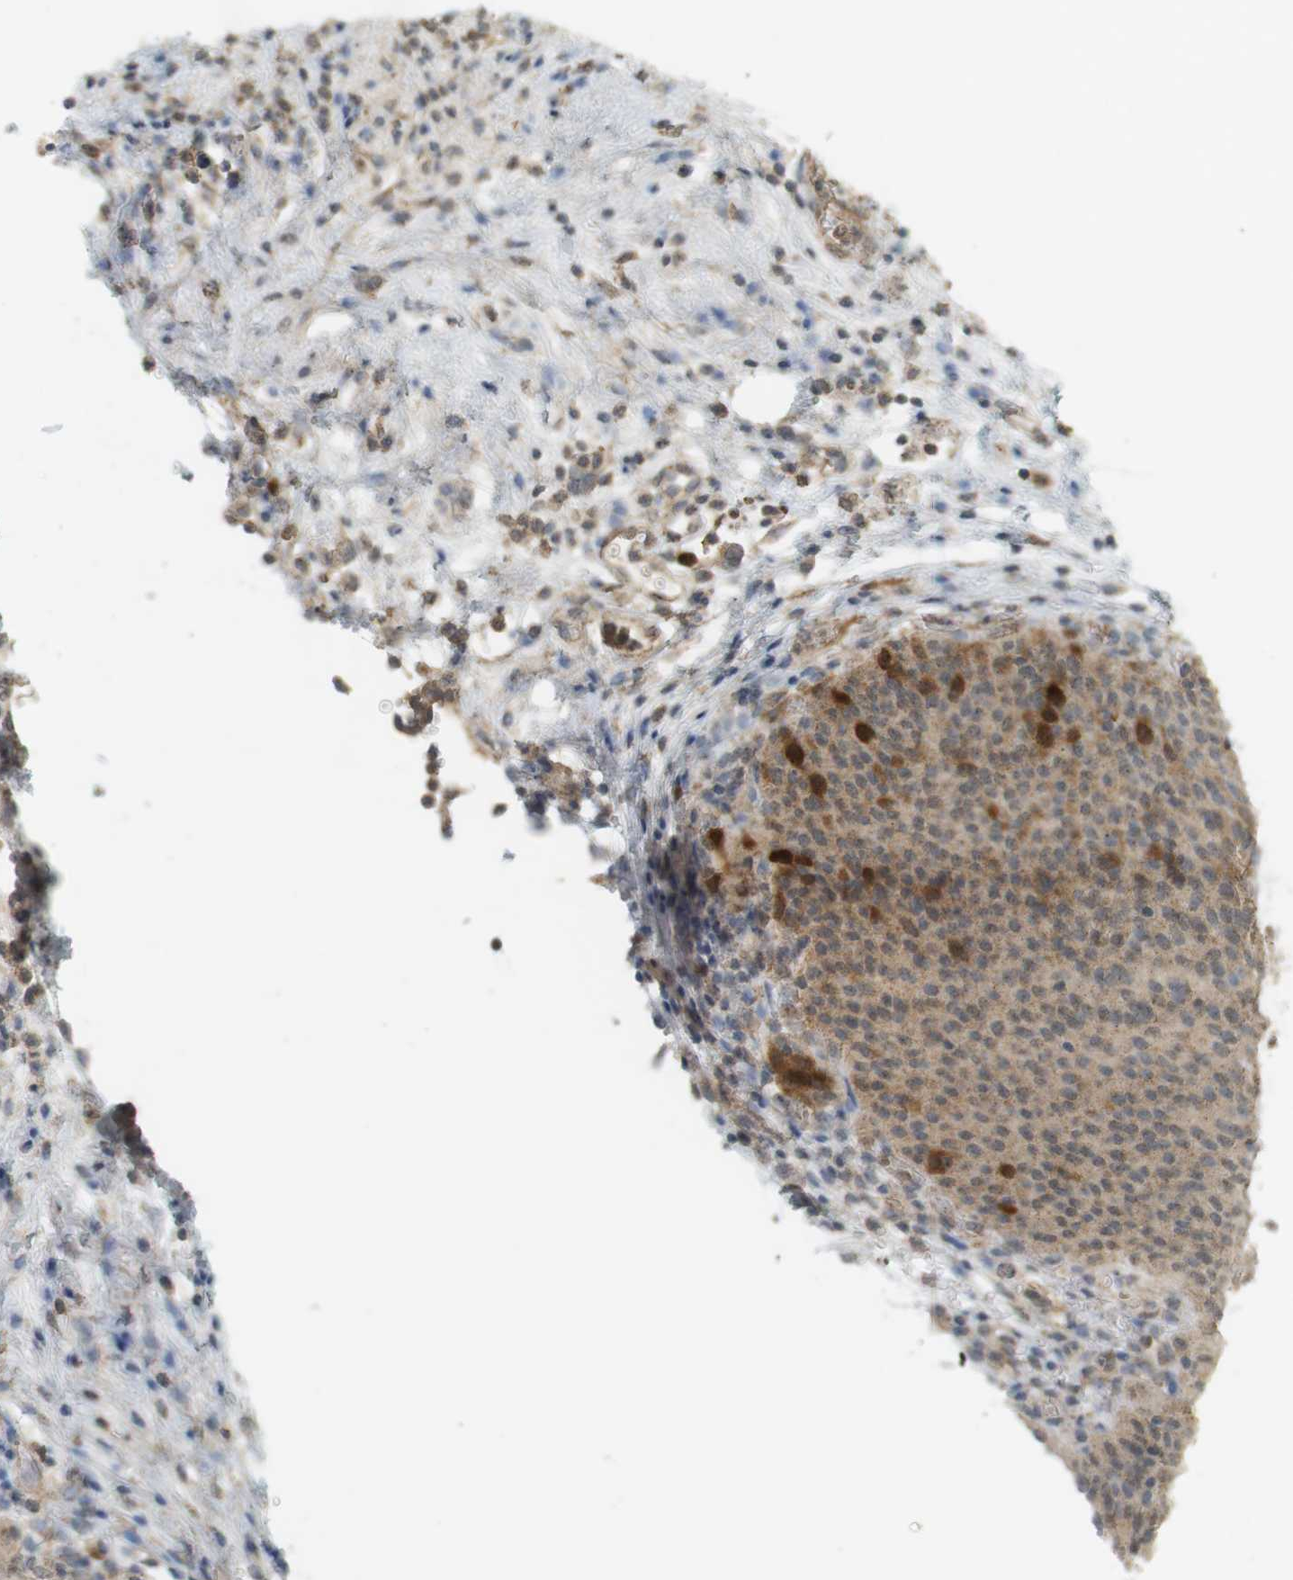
{"staining": {"intensity": "strong", "quantity": "<25%", "location": "cytoplasmic/membranous,nuclear"}, "tissue": "urinary bladder", "cell_type": "Urothelial cells", "image_type": "normal", "snomed": [{"axis": "morphology", "description": "Normal tissue, NOS"}, {"axis": "morphology", "description": "Dysplasia, NOS"}, {"axis": "topography", "description": "Urinary bladder"}], "caption": "This image reveals immunohistochemistry (IHC) staining of unremarkable urinary bladder, with medium strong cytoplasmic/membranous,nuclear positivity in approximately <25% of urothelial cells.", "gene": "TTK", "patient": {"sex": "male", "age": 35}}